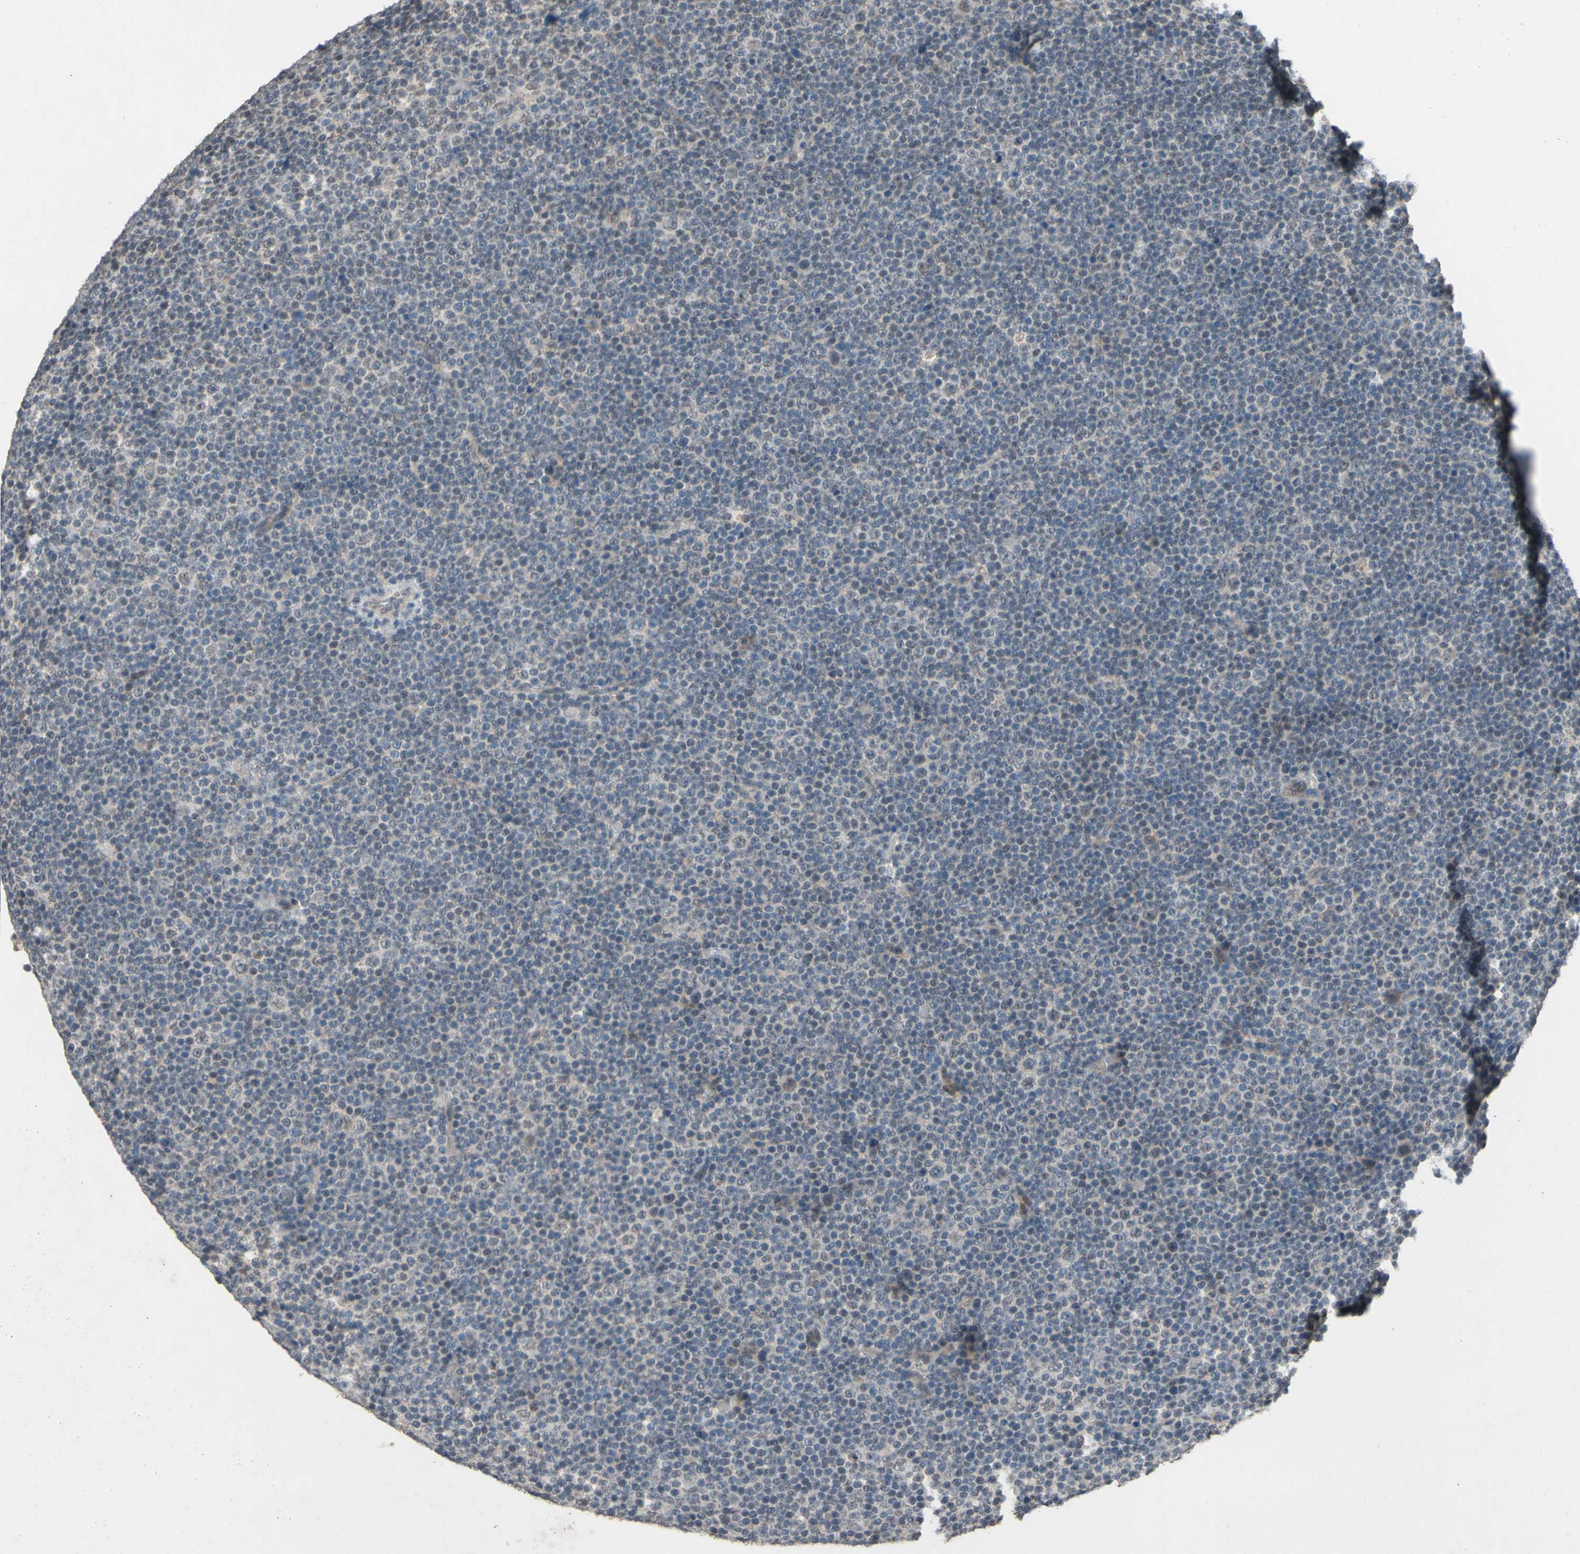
{"staining": {"intensity": "negative", "quantity": "none", "location": "none"}, "tissue": "lymphoma", "cell_type": "Tumor cells", "image_type": "cancer", "snomed": [{"axis": "morphology", "description": "Malignant lymphoma, non-Hodgkin's type, Low grade"}, {"axis": "topography", "description": "Lymph node"}], "caption": "Tumor cells show no significant positivity in lymphoma.", "gene": "CDCP1", "patient": {"sex": "female", "age": 67}}